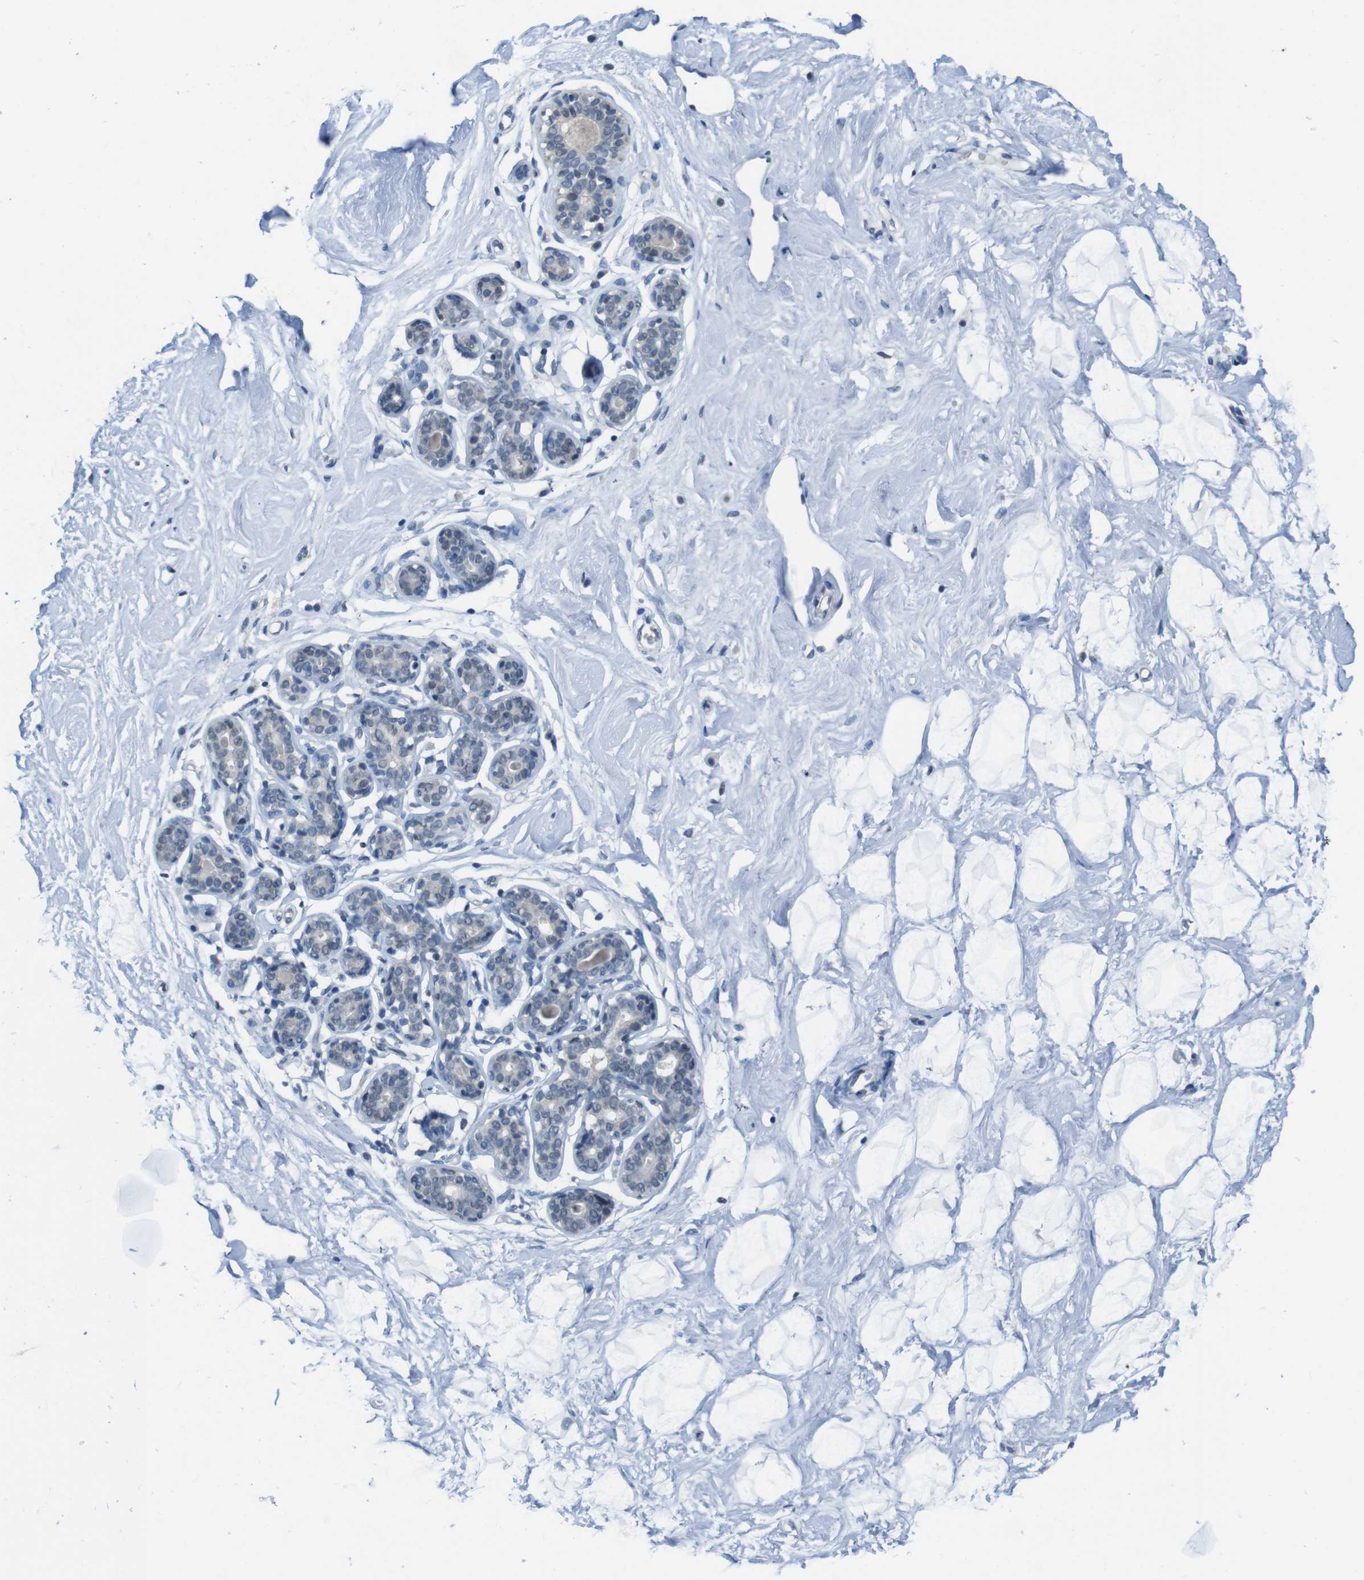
{"staining": {"intensity": "negative", "quantity": "none", "location": "none"}, "tissue": "breast", "cell_type": "Adipocytes", "image_type": "normal", "snomed": [{"axis": "morphology", "description": "Normal tissue, NOS"}, {"axis": "topography", "description": "Breast"}], "caption": "Adipocytes show no significant positivity in normal breast.", "gene": "CDHR2", "patient": {"sex": "female", "age": 23}}